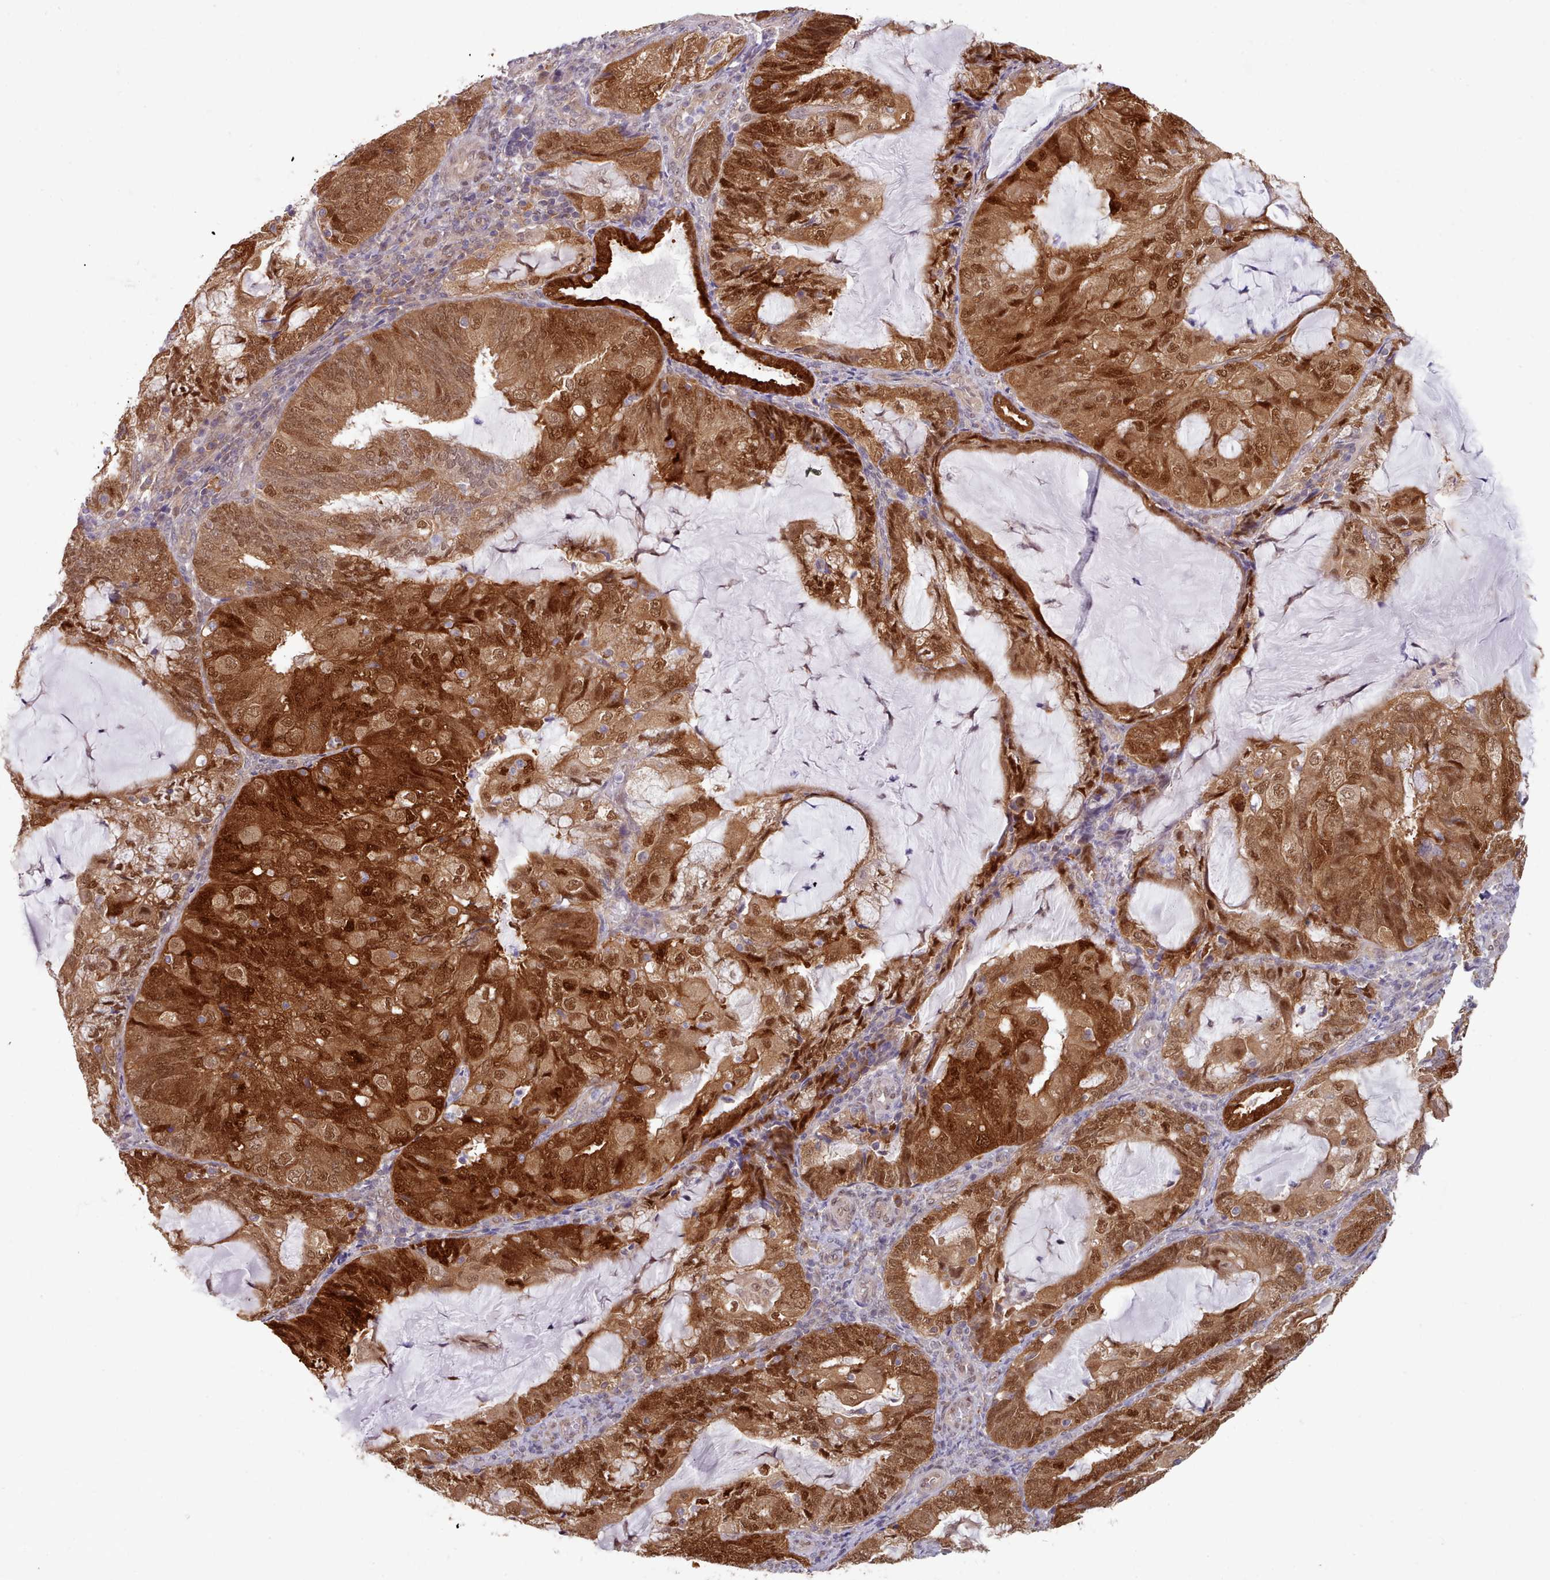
{"staining": {"intensity": "strong", "quantity": ">75%", "location": "cytoplasmic/membranous,nuclear"}, "tissue": "endometrial cancer", "cell_type": "Tumor cells", "image_type": "cancer", "snomed": [{"axis": "morphology", "description": "Adenocarcinoma, NOS"}, {"axis": "topography", "description": "Endometrium"}], "caption": "An immunohistochemistry (IHC) image of tumor tissue is shown. Protein staining in brown labels strong cytoplasmic/membranous and nuclear positivity in adenocarcinoma (endometrial) within tumor cells. The staining was performed using DAB, with brown indicating positive protein expression. Nuclei are stained blue with hematoxylin.", "gene": "CES3", "patient": {"sex": "female", "age": 81}}